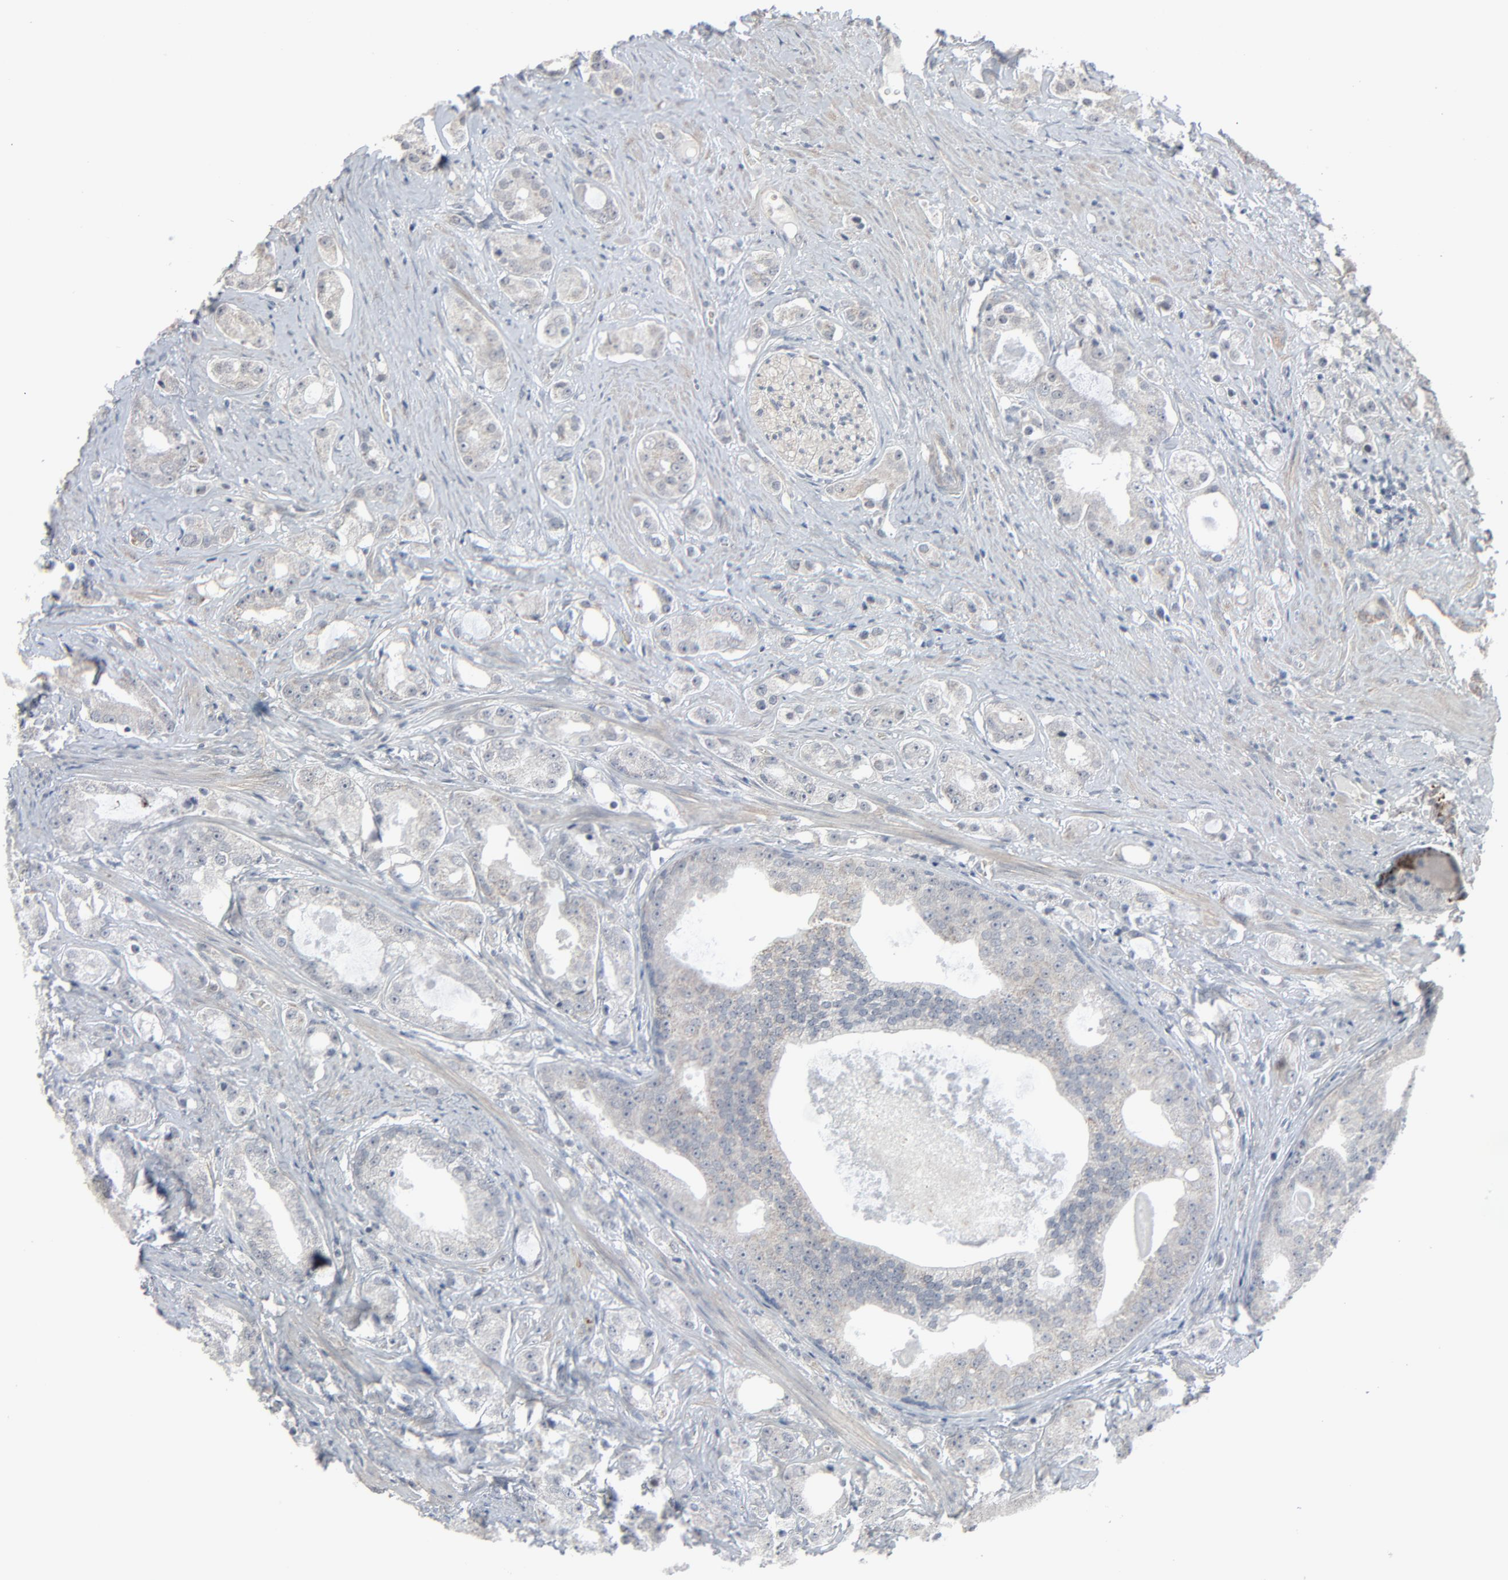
{"staining": {"intensity": "moderate", "quantity": ">75%", "location": "cytoplasmic/membranous"}, "tissue": "prostate cancer", "cell_type": "Tumor cells", "image_type": "cancer", "snomed": [{"axis": "morphology", "description": "Adenocarcinoma, High grade"}, {"axis": "topography", "description": "Prostate"}], "caption": "A medium amount of moderate cytoplasmic/membranous staining is identified in about >75% of tumor cells in prostate adenocarcinoma (high-grade) tissue.", "gene": "NEUROD1", "patient": {"sex": "male", "age": 68}}